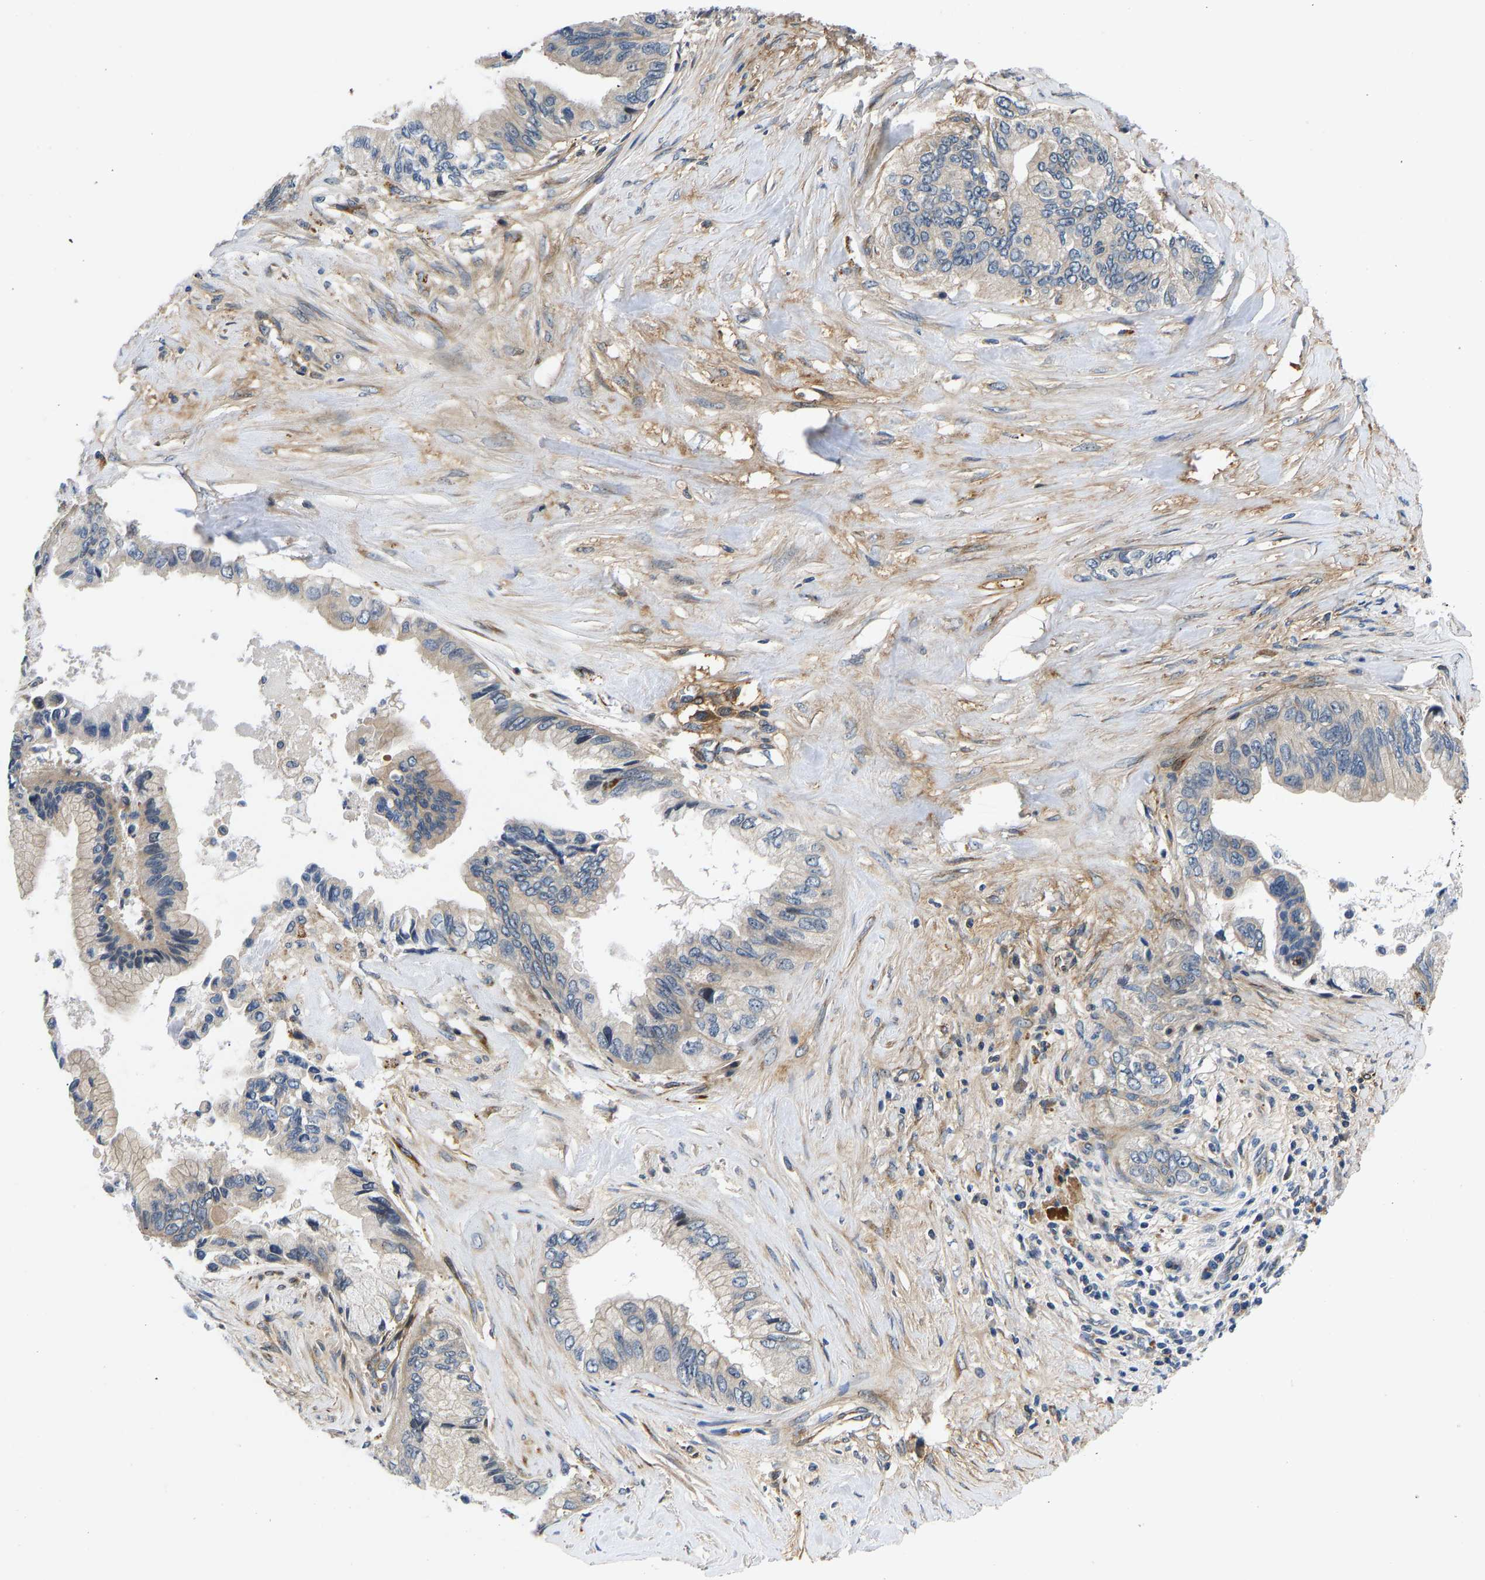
{"staining": {"intensity": "weak", "quantity": "25%-75%", "location": "cytoplasmic/membranous"}, "tissue": "pancreatic cancer", "cell_type": "Tumor cells", "image_type": "cancer", "snomed": [{"axis": "morphology", "description": "Adenocarcinoma, NOS"}, {"axis": "topography", "description": "Pancreas"}], "caption": "Weak cytoplasmic/membranous staining for a protein is appreciated in about 25%-75% of tumor cells of adenocarcinoma (pancreatic) using IHC.", "gene": "RESF1", "patient": {"sex": "female", "age": 73}}